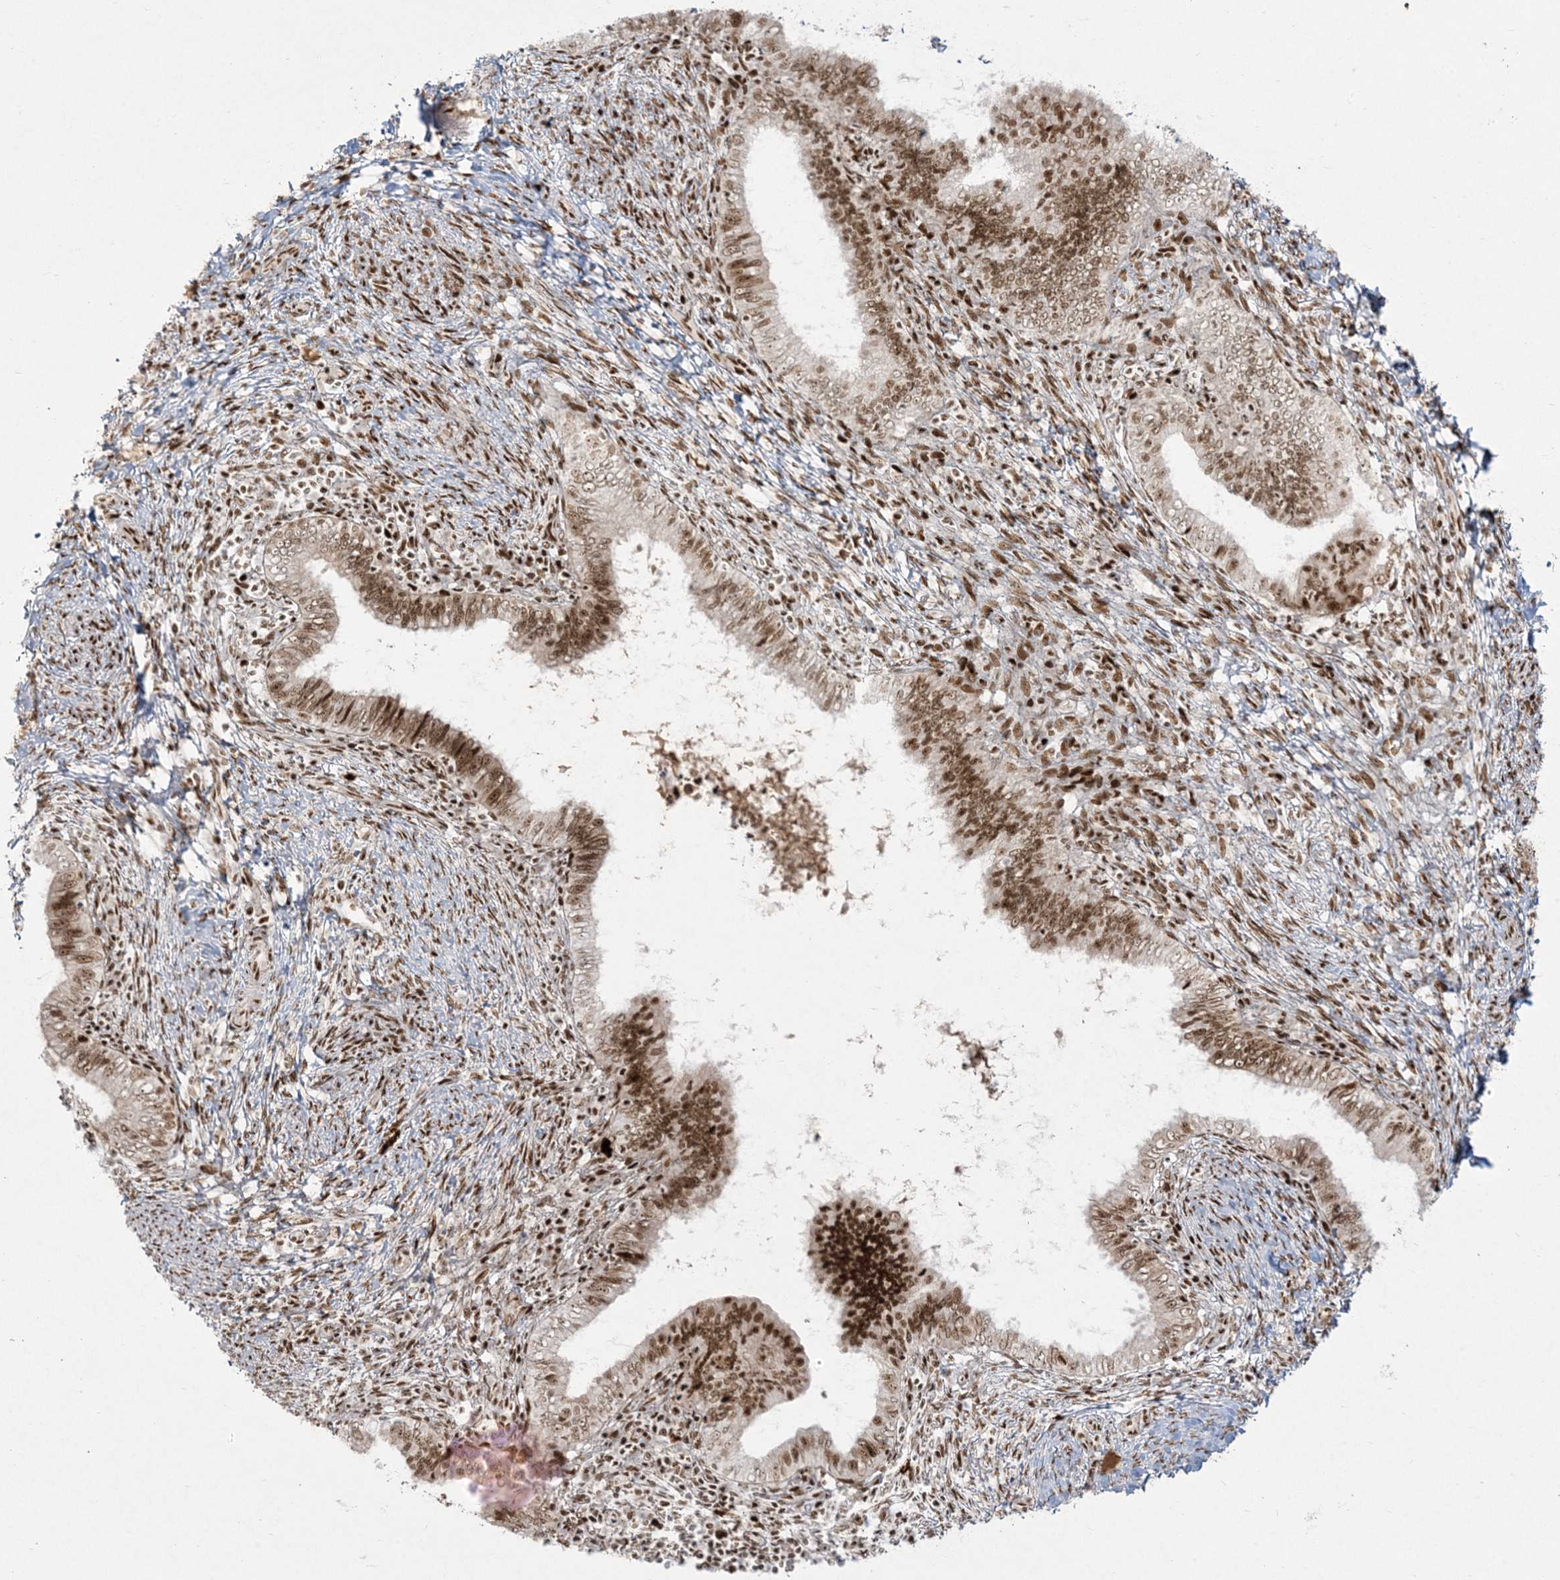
{"staining": {"intensity": "moderate", "quantity": ">75%", "location": "nuclear"}, "tissue": "cervical cancer", "cell_type": "Tumor cells", "image_type": "cancer", "snomed": [{"axis": "morphology", "description": "Adenocarcinoma, NOS"}, {"axis": "topography", "description": "Cervix"}], "caption": "Immunohistochemistry (IHC) photomicrograph of neoplastic tissue: human cervical cancer stained using immunohistochemistry reveals medium levels of moderate protein expression localized specifically in the nuclear of tumor cells, appearing as a nuclear brown color.", "gene": "RBM10", "patient": {"sex": "female", "age": 36}}